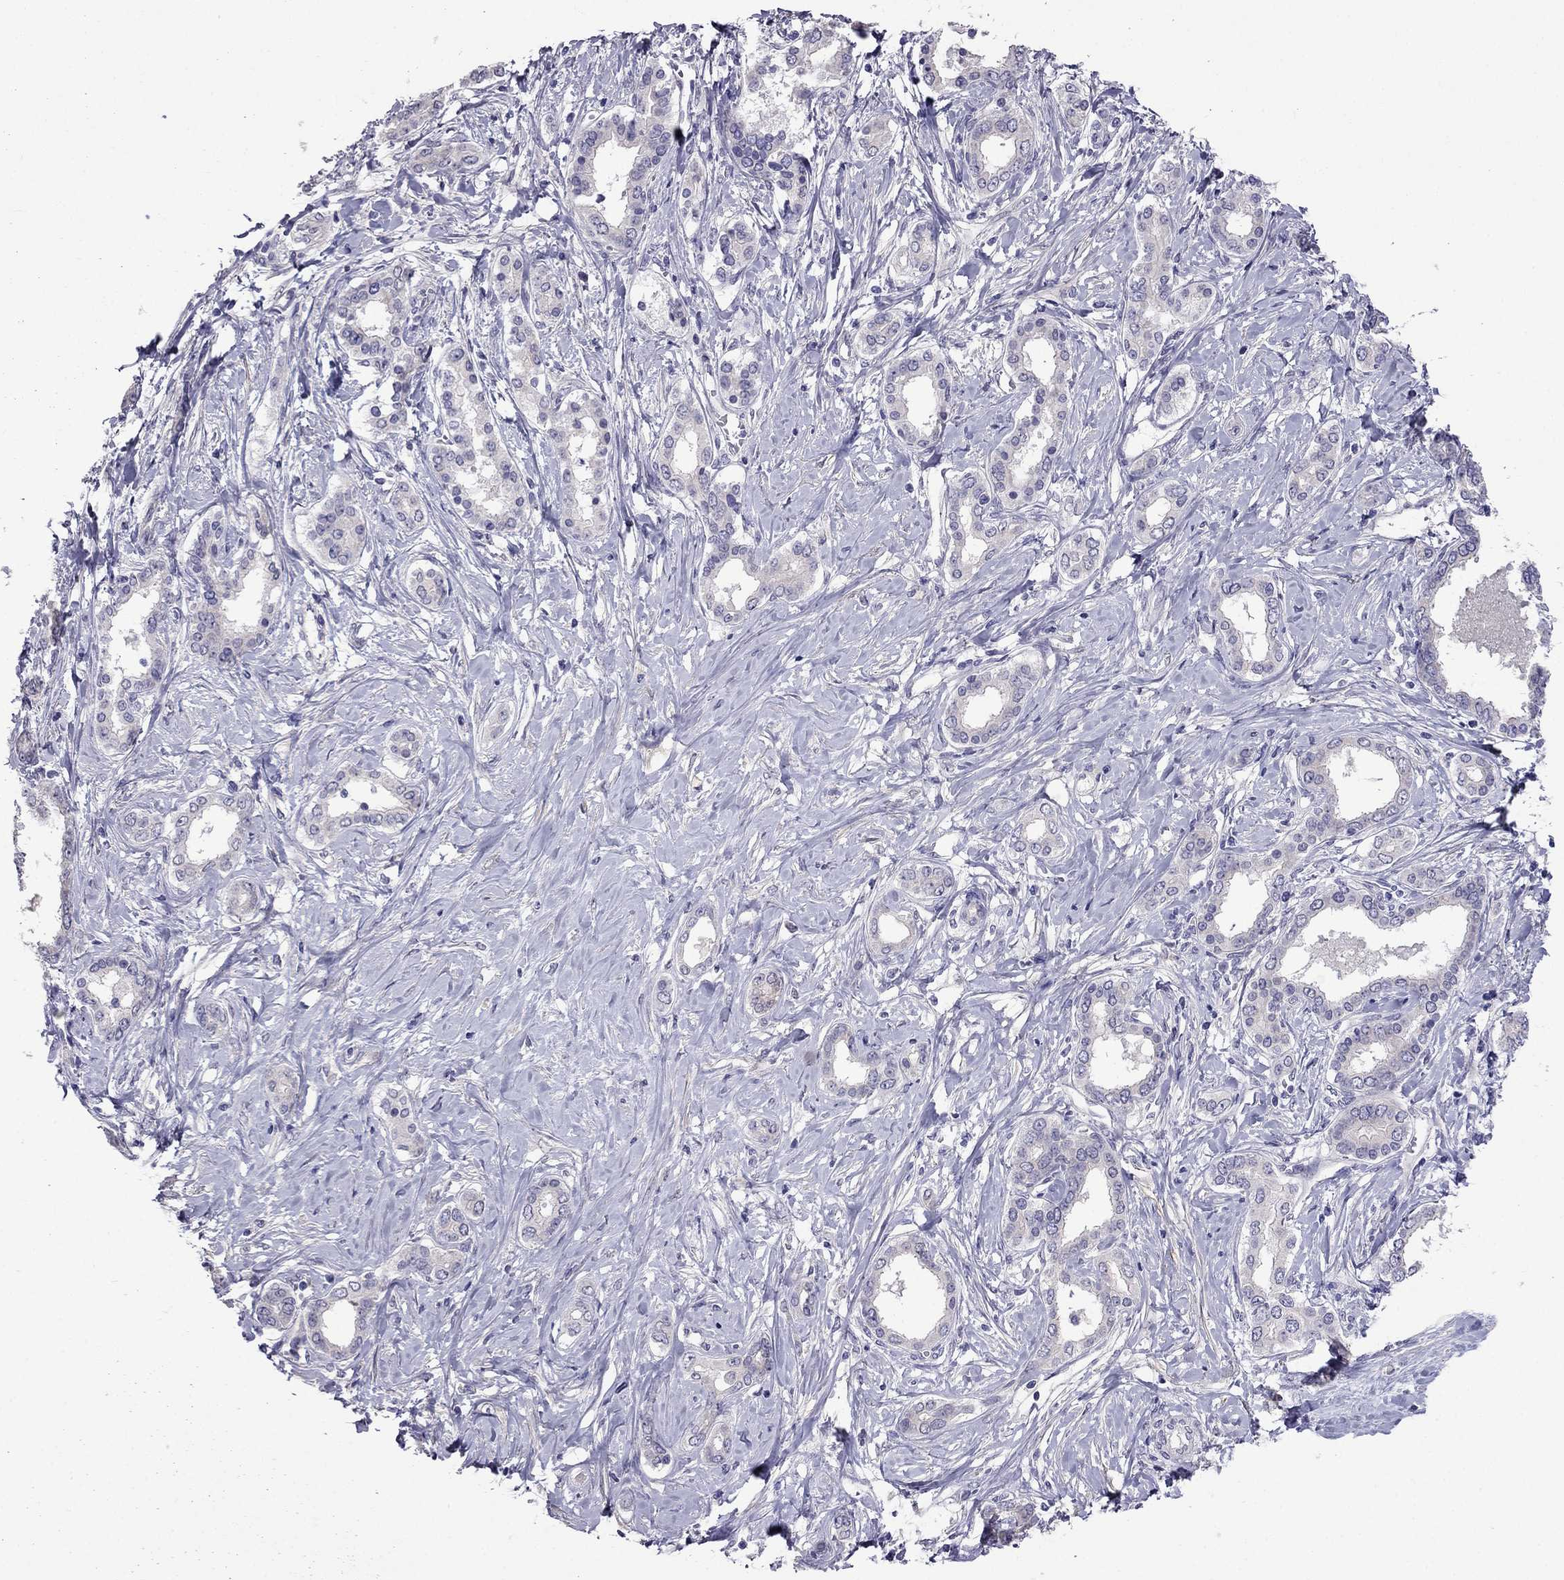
{"staining": {"intensity": "negative", "quantity": "none", "location": "none"}, "tissue": "liver cancer", "cell_type": "Tumor cells", "image_type": "cancer", "snomed": [{"axis": "morphology", "description": "Cholangiocarcinoma"}, {"axis": "topography", "description": "Liver"}], "caption": "IHC of liver cancer (cholangiocarcinoma) demonstrates no expression in tumor cells.", "gene": "SCNN1D", "patient": {"sex": "female", "age": 47}}